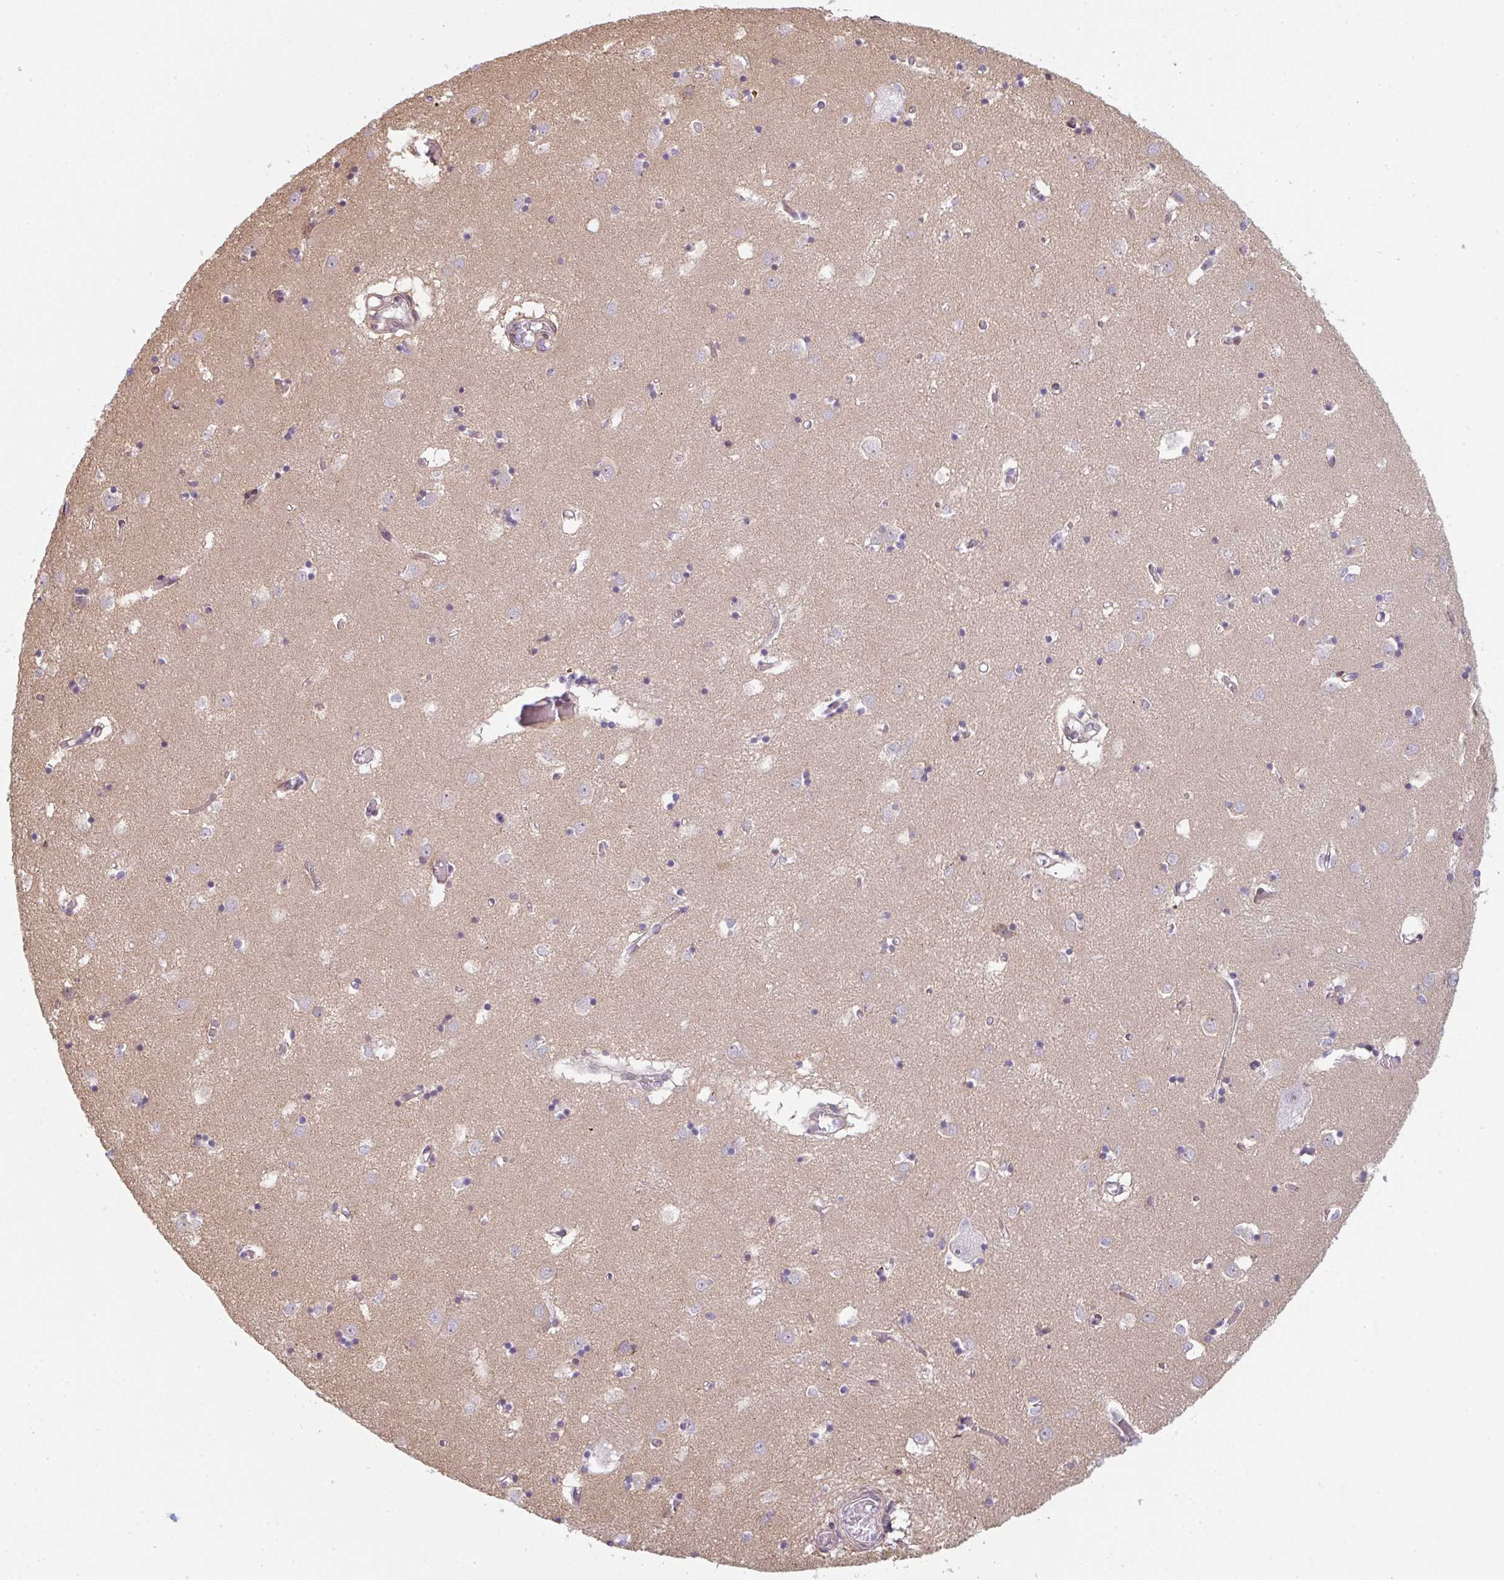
{"staining": {"intensity": "negative", "quantity": "none", "location": "none"}, "tissue": "caudate", "cell_type": "Glial cells", "image_type": "normal", "snomed": [{"axis": "morphology", "description": "Normal tissue, NOS"}, {"axis": "topography", "description": "Lateral ventricle wall"}], "caption": "This photomicrograph is of normal caudate stained with immunohistochemistry to label a protein in brown with the nuclei are counter-stained blue. There is no expression in glial cells.", "gene": "TMEM237", "patient": {"sex": "male", "age": 70}}